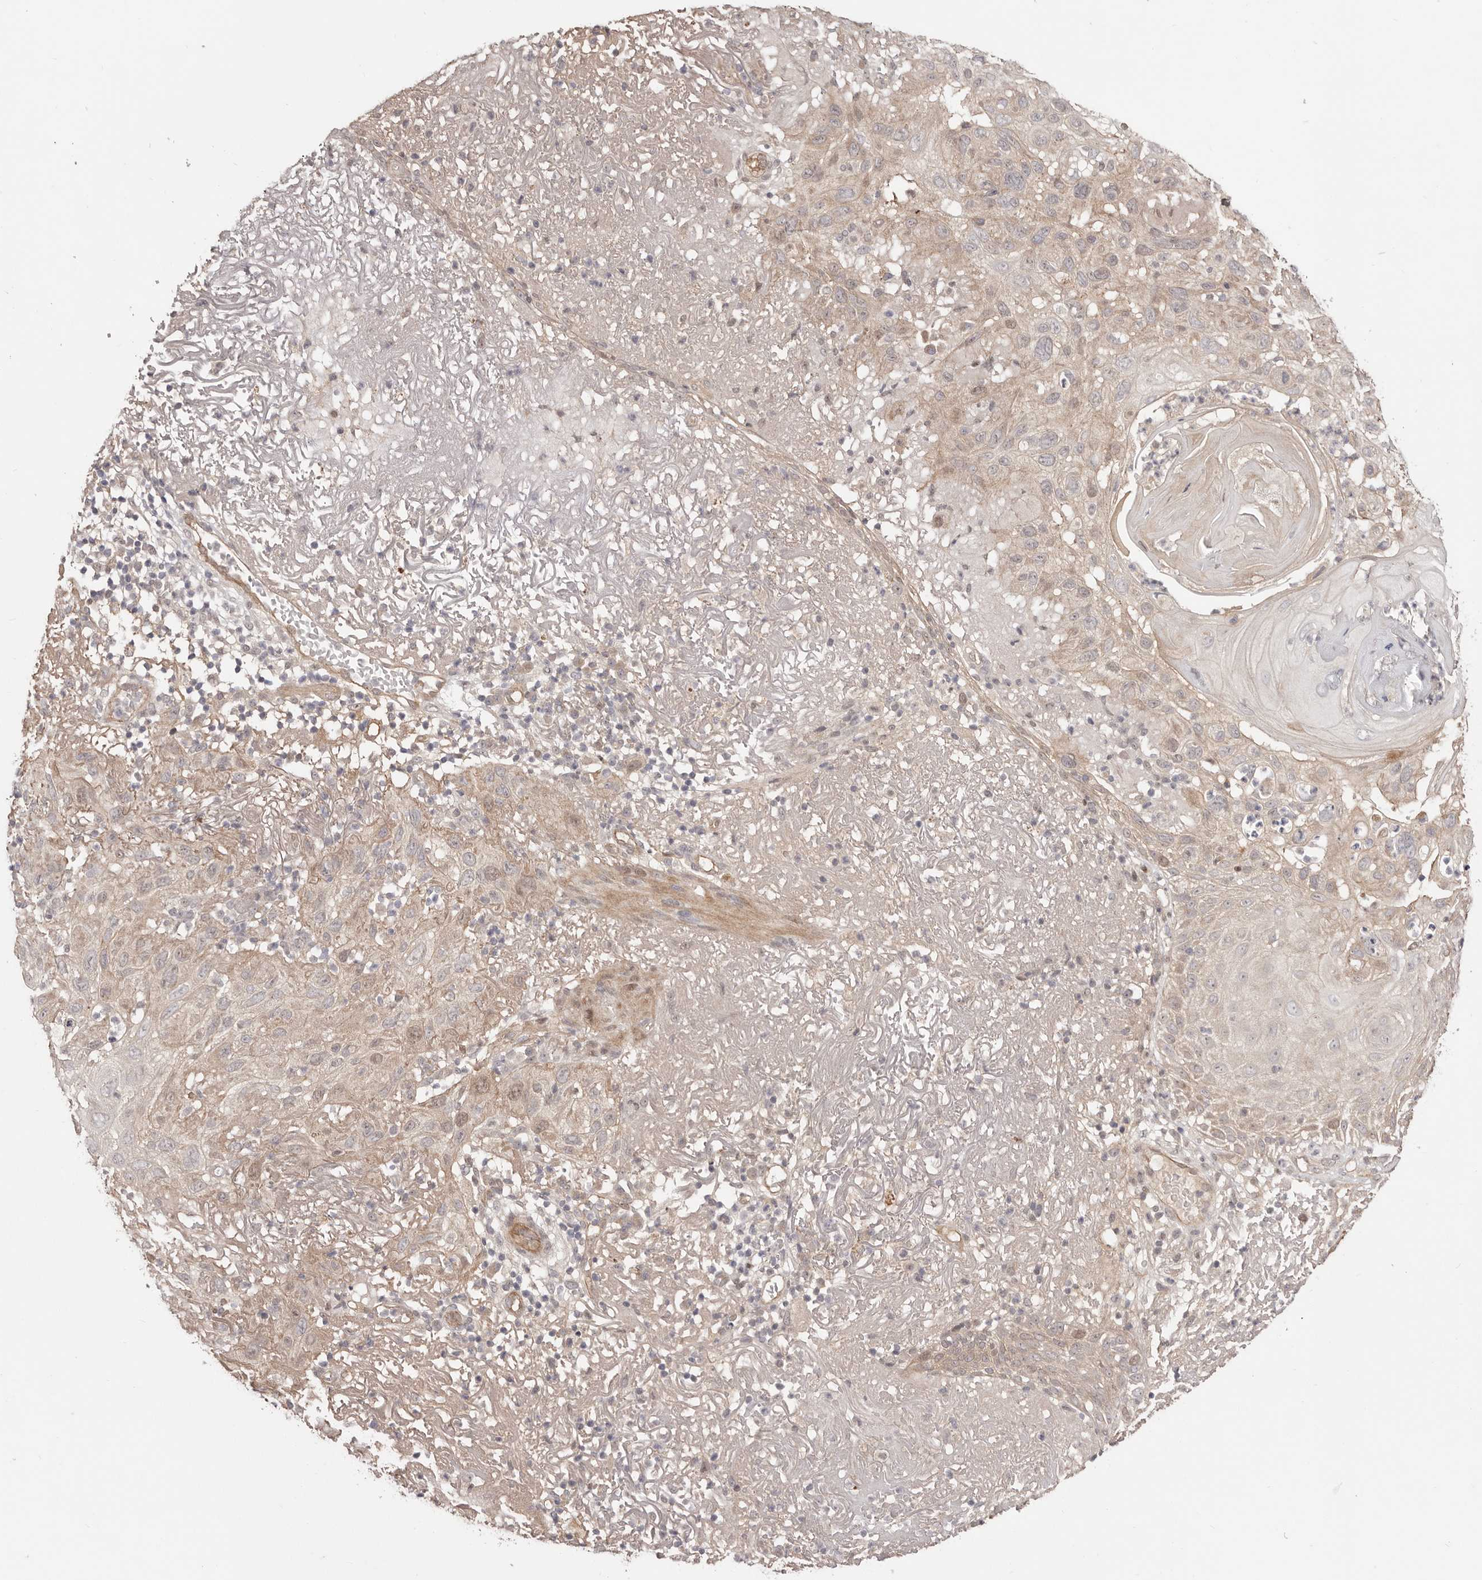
{"staining": {"intensity": "weak", "quantity": "<25%", "location": "cytoplasmic/membranous"}, "tissue": "skin cancer", "cell_type": "Tumor cells", "image_type": "cancer", "snomed": [{"axis": "morphology", "description": "Normal tissue, NOS"}, {"axis": "morphology", "description": "Squamous cell carcinoma, NOS"}, {"axis": "topography", "description": "Skin"}], "caption": "Photomicrograph shows no protein positivity in tumor cells of skin cancer (squamous cell carcinoma) tissue. (Brightfield microscopy of DAB (3,3'-diaminobenzidine) immunohistochemistry (IHC) at high magnification).", "gene": "EGR3", "patient": {"sex": "female", "age": 96}}